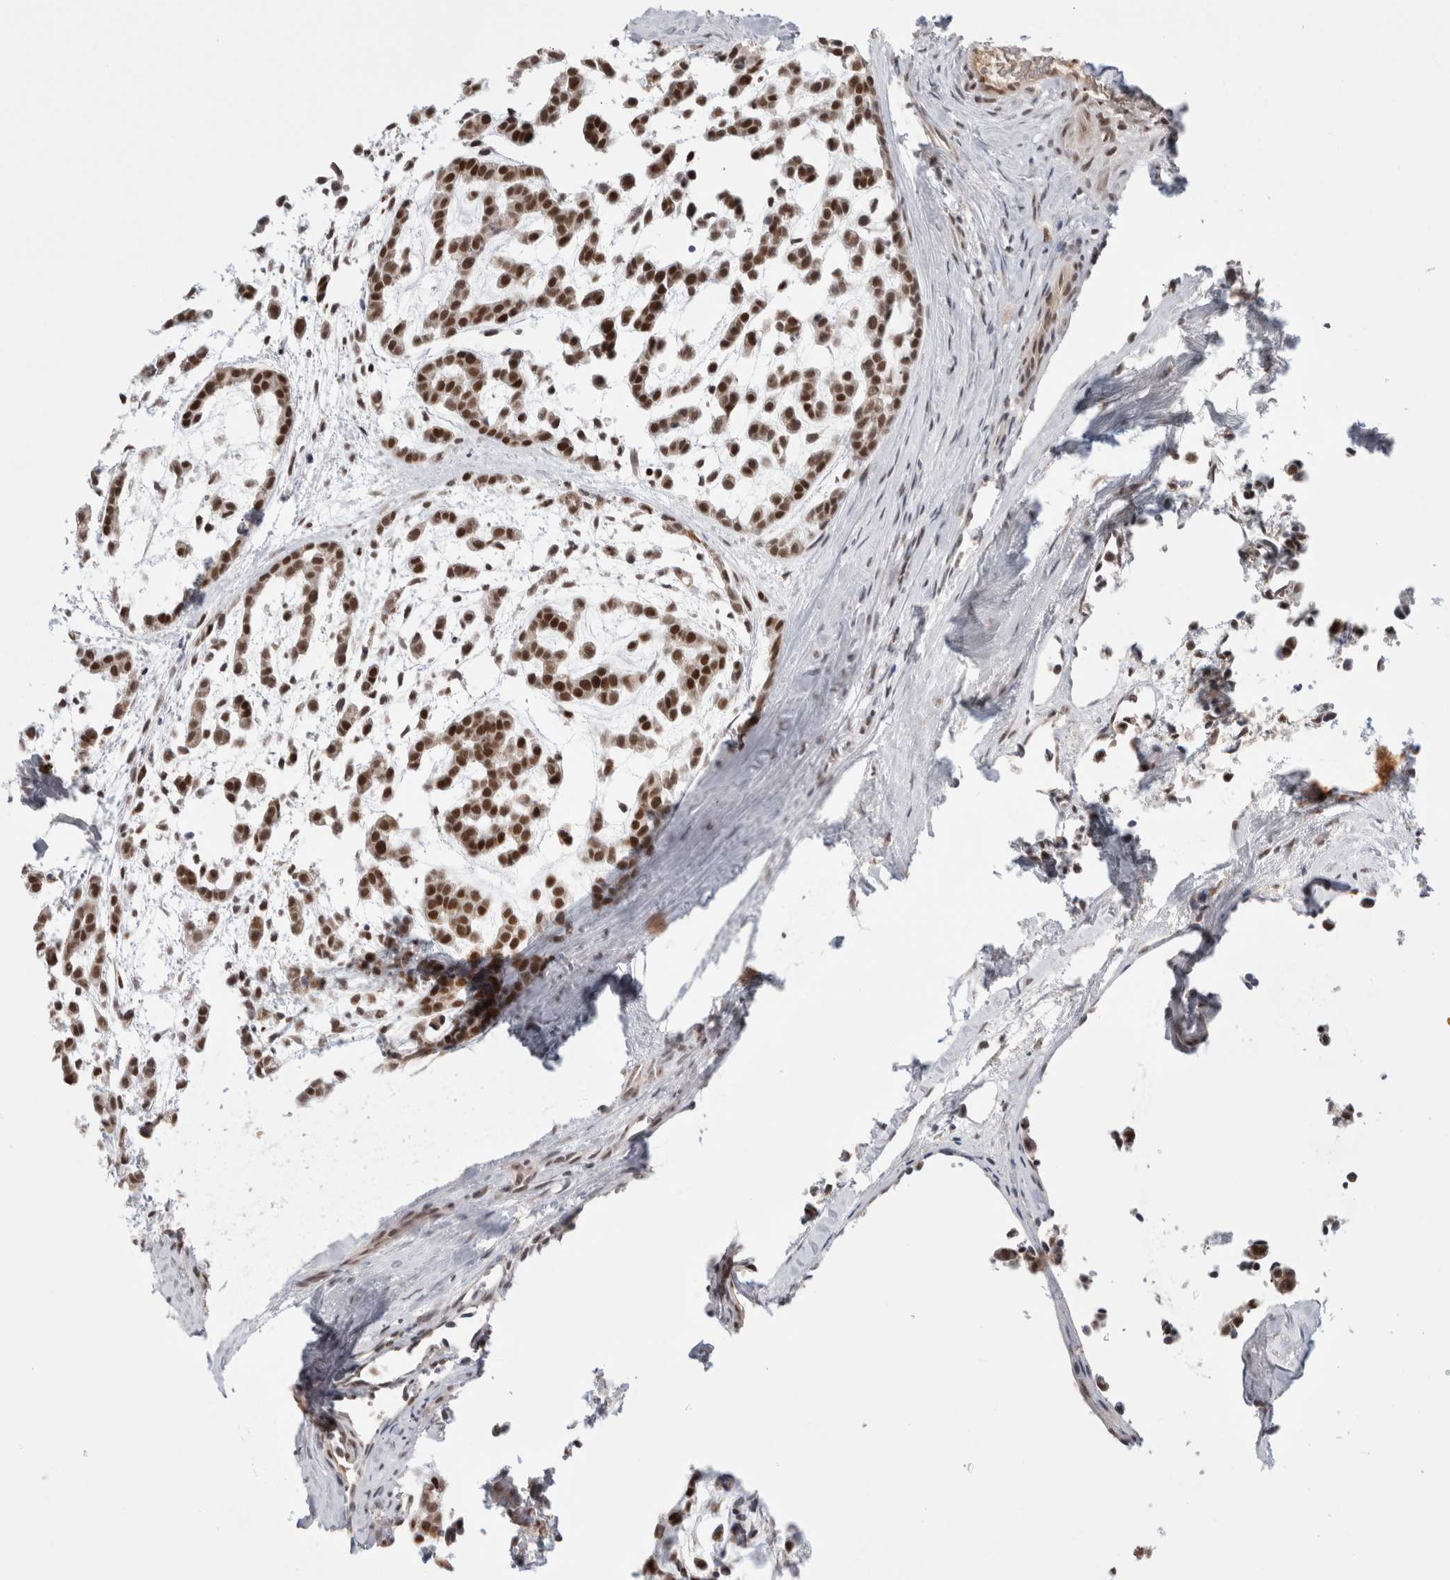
{"staining": {"intensity": "moderate", "quantity": ">75%", "location": "nuclear"}, "tissue": "head and neck cancer", "cell_type": "Tumor cells", "image_type": "cancer", "snomed": [{"axis": "morphology", "description": "Adenocarcinoma, NOS"}, {"axis": "morphology", "description": "Adenoma, NOS"}, {"axis": "topography", "description": "Head-Neck"}], "caption": "A medium amount of moderate nuclear staining is present in approximately >75% of tumor cells in head and neck adenoma tissue.", "gene": "ZNF24", "patient": {"sex": "female", "age": 55}}